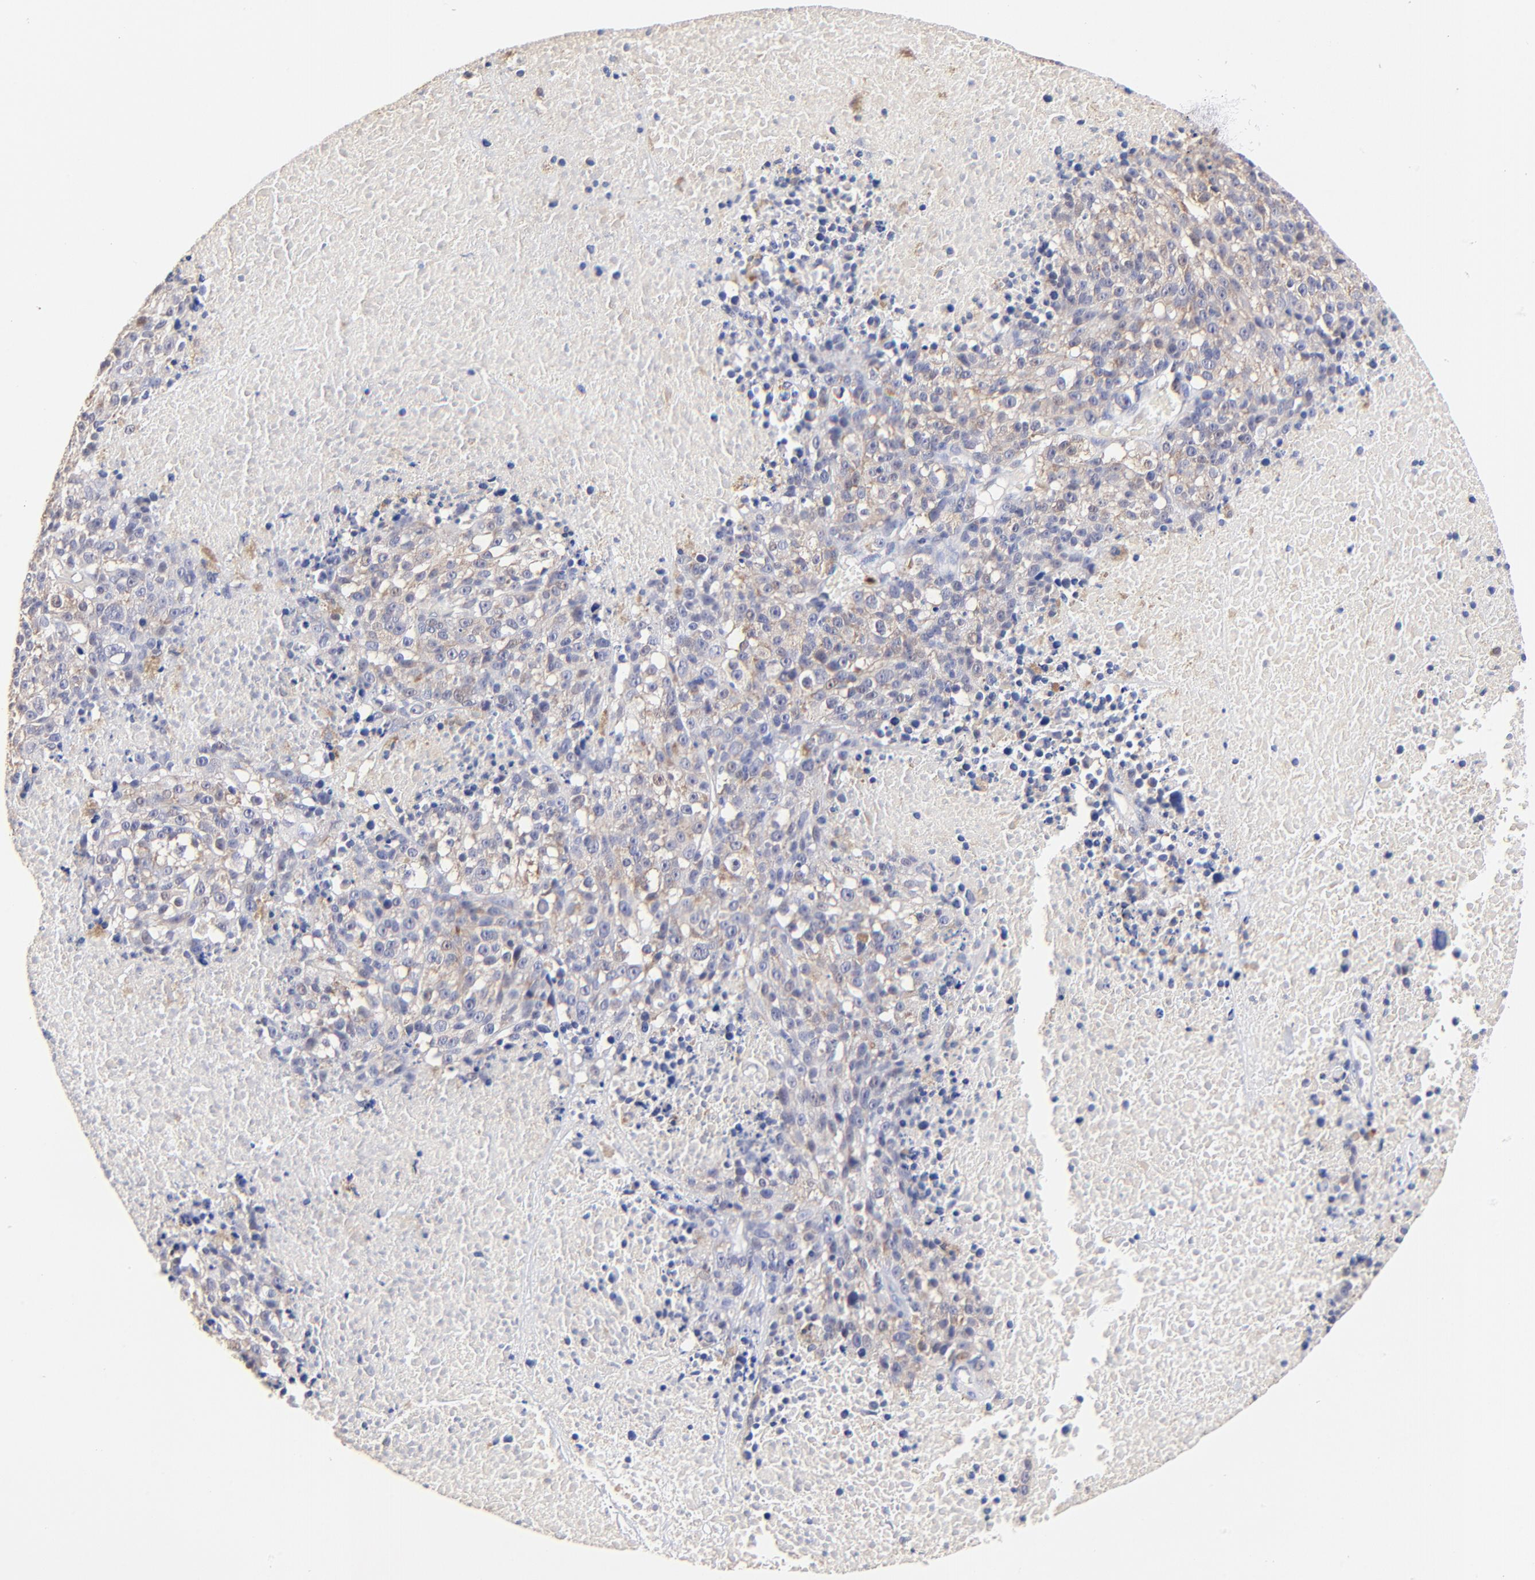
{"staining": {"intensity": "weak", "quantity": "25%-75%", "location": "cytoplasmic/membranous"}, "tissue": "melanoma", "cell_type": "Tumor cells", "image_type": "cancer", "snomed": [{"axis": "morphology", "description": "Malignant melanoma, Metastatic site"}, {"axis": "topography", "description": "Cerebral cortex"}], "caption": "Protein staining of melanoma tissue reveals weak cytoplasmic/membranous staining in about 25%-75% of tumor cells.", "gene": "BBOF1", "patient": {"sex": "female", "age": 52}}